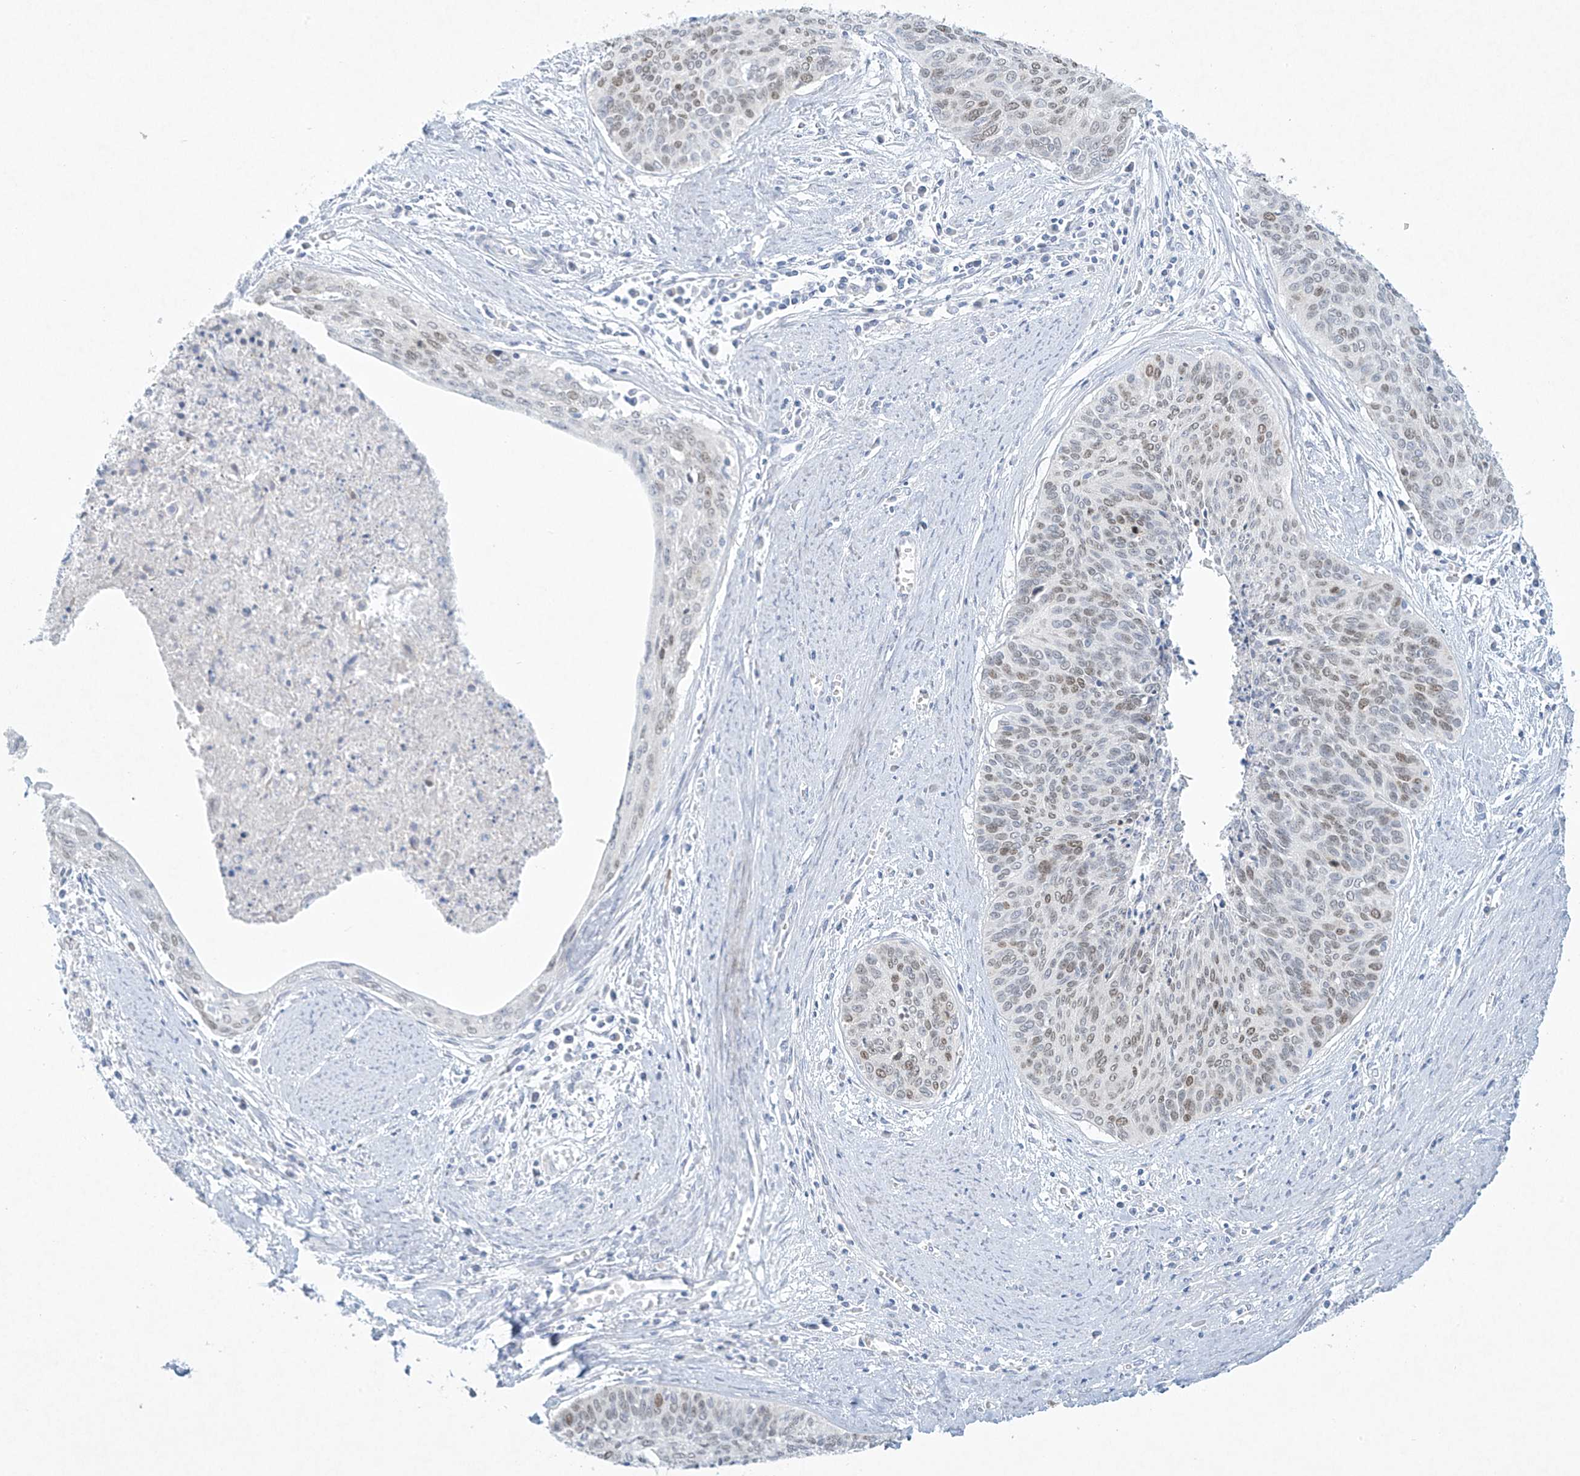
{"staining": {"intensity": "weak", "quantity": "25%-75%", "location": "nuclear"}, "tissue": "cervical cancer", "cell_type": "Tumor cells", "image_type": "cancer", "snomed": [{"axis": "morphology", "description": "Squamous cell carcinoma, NOS"}, {"axis": "topography", "description": "Cervix"}], "caption": "Immunohistochemical staining of human cervical cancer exhibits low levels of weak nuclear protein staining in about 25%-75% of tumor cells. Using DAB (3,3'-diaminobenzidine) (brown) and hematoxylin (blue) stains, captured at high magnification using brightfield microscopy.", "gene": "PAX6", "patient": {"sex": "female", "age": 55}}